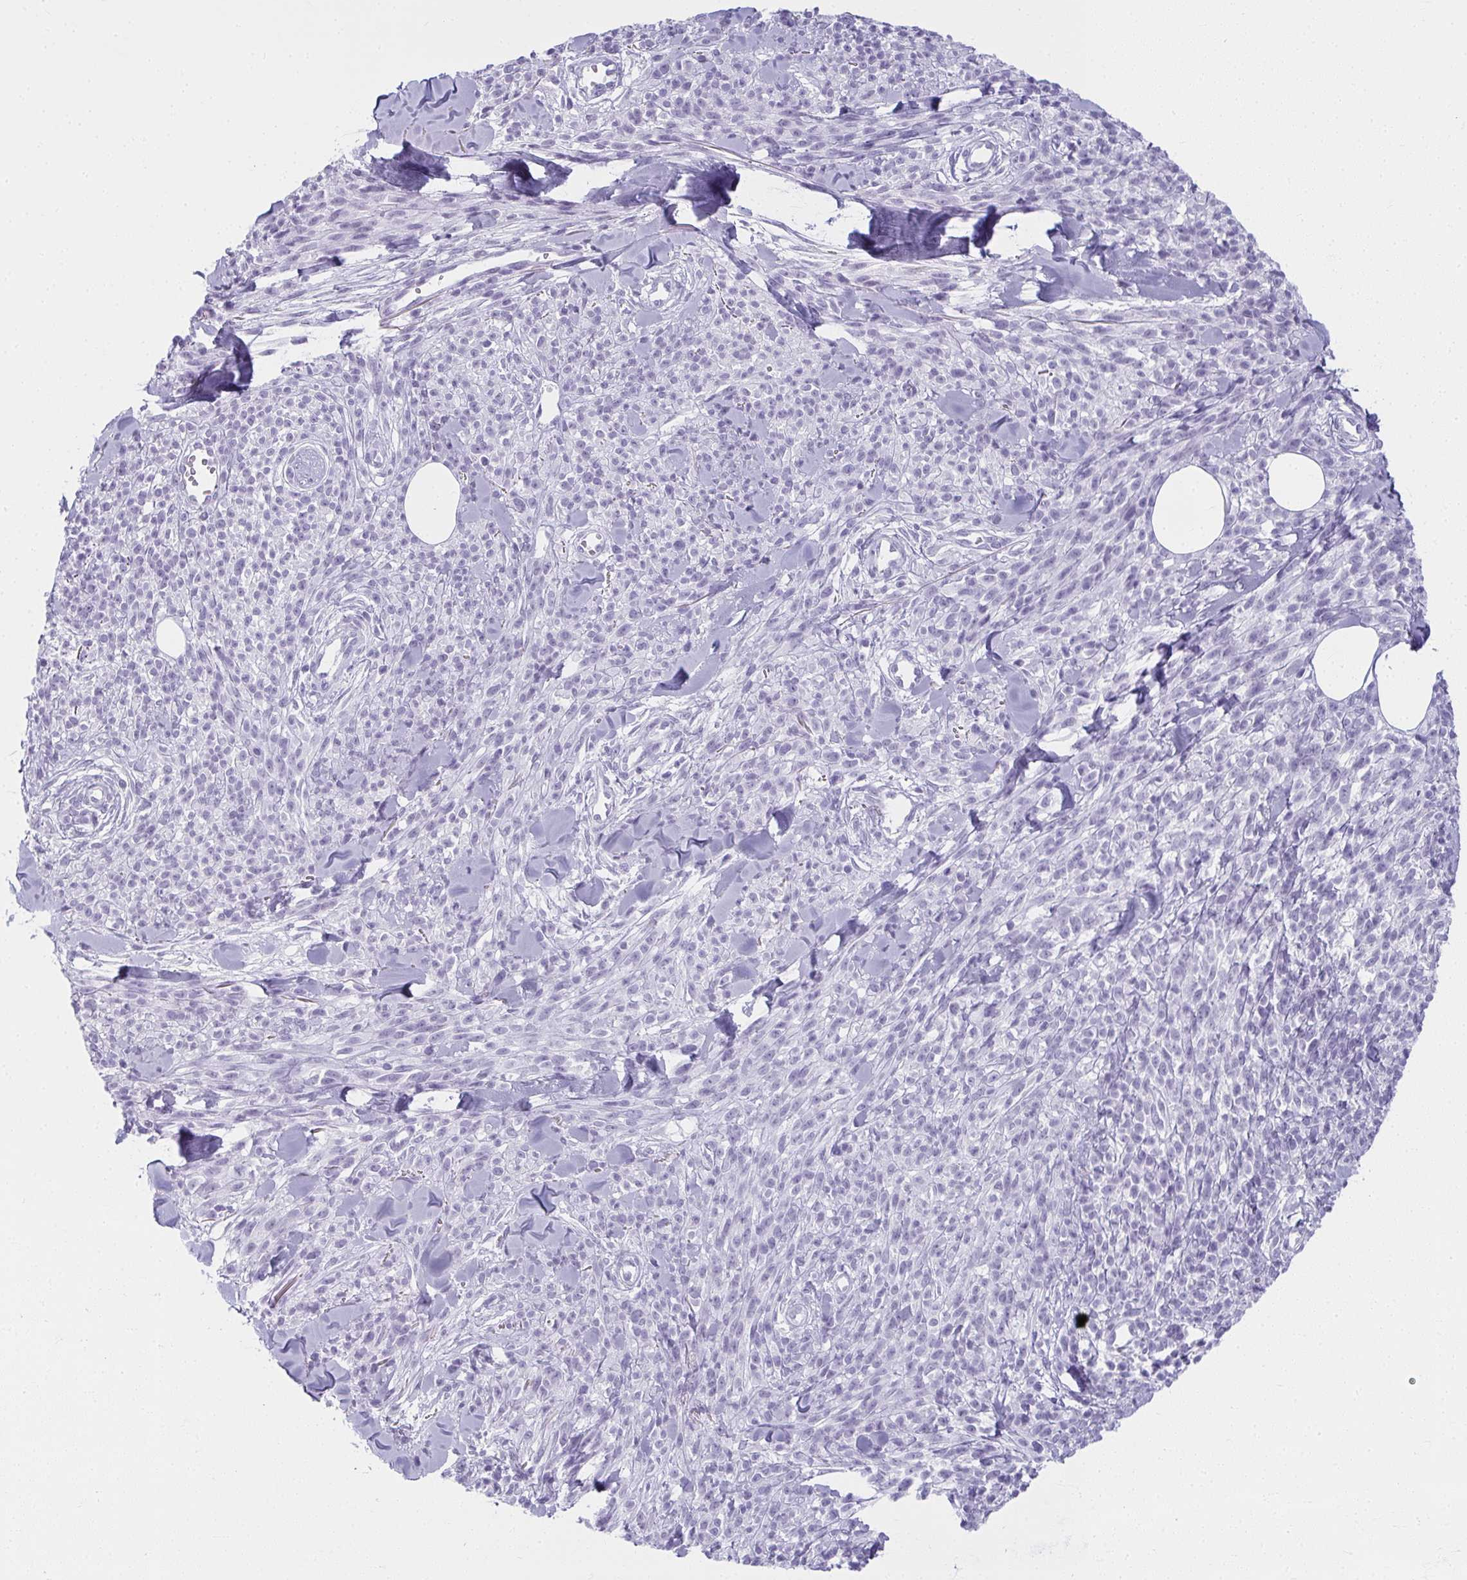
{"staining": {"intensity": "negative", "quantity": "none", "location": "none"}, "tissue": "melanoma", "cell_type": "Tumor cells", "image_type": "cancer", "snomed": [{"axis": "morphology", "description": "Malignant melanoma, NOS"}, {"axis": "topography", "description": "Skin"}, {"axis": "topography", "description": "Skin of trunk"}], "caption": "A micrograph of human melanoma is negative for staining in tumor cells.", "gene": "MOBP", "patient": {"sex": "male", "age": 74}}